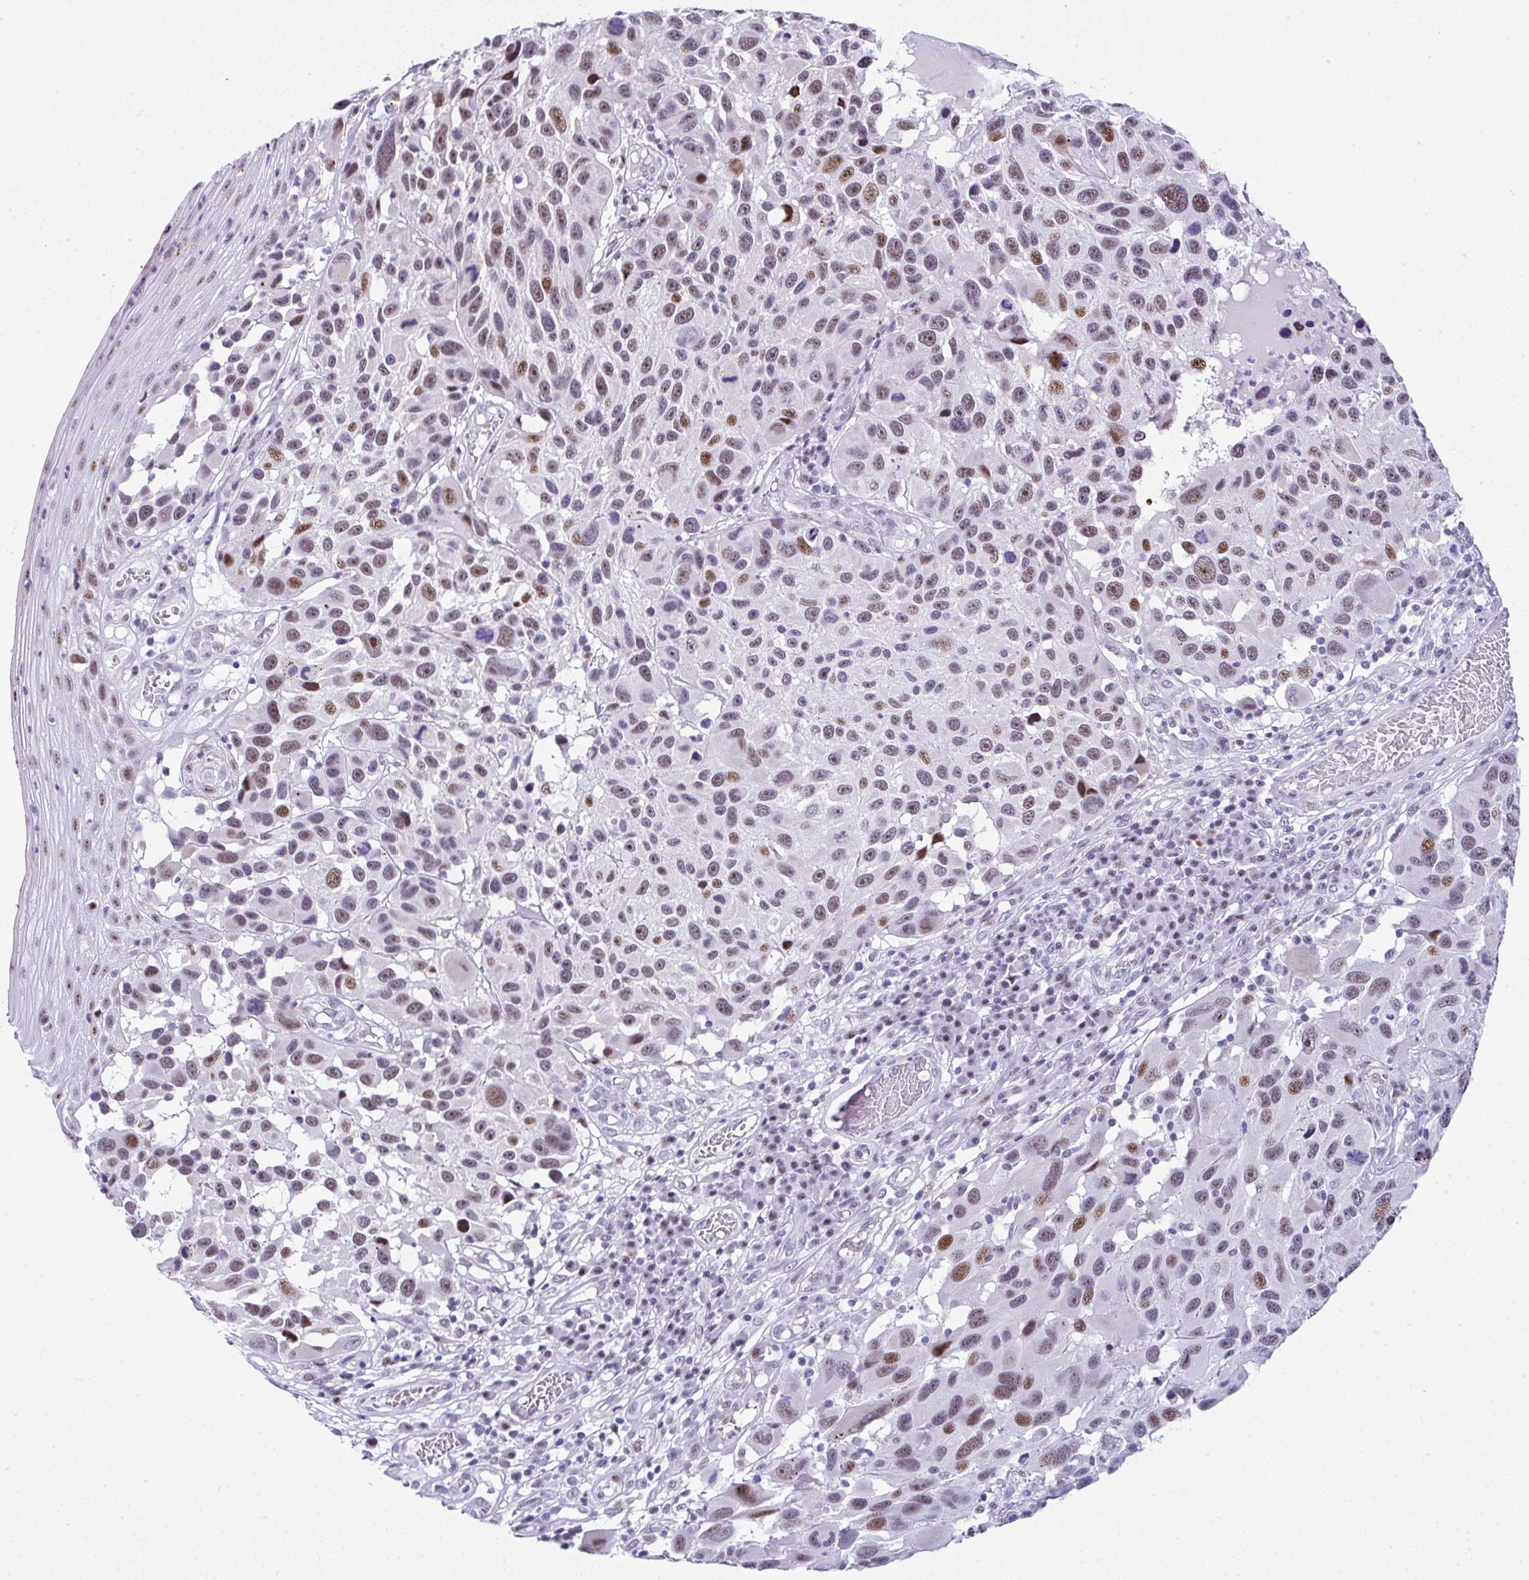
{"staining": {"intensity": "moderate", "quantity": ">75%", "location": "nuclear"}, "tissue": "melanoma", "cell_type": "Tumor cells", "image_type": "cancer", "snomed": [{"axis": "morphology", "description": "Malignant melanoma, NOS"}, {"axis": "topography", "description": "Skin"}], "caption": "Melanoma stained with a protein marker demonstrates moderate staining in tumor cells.", "gene": "NR1D2", "patient": {"sex": "male", "age": 53}}